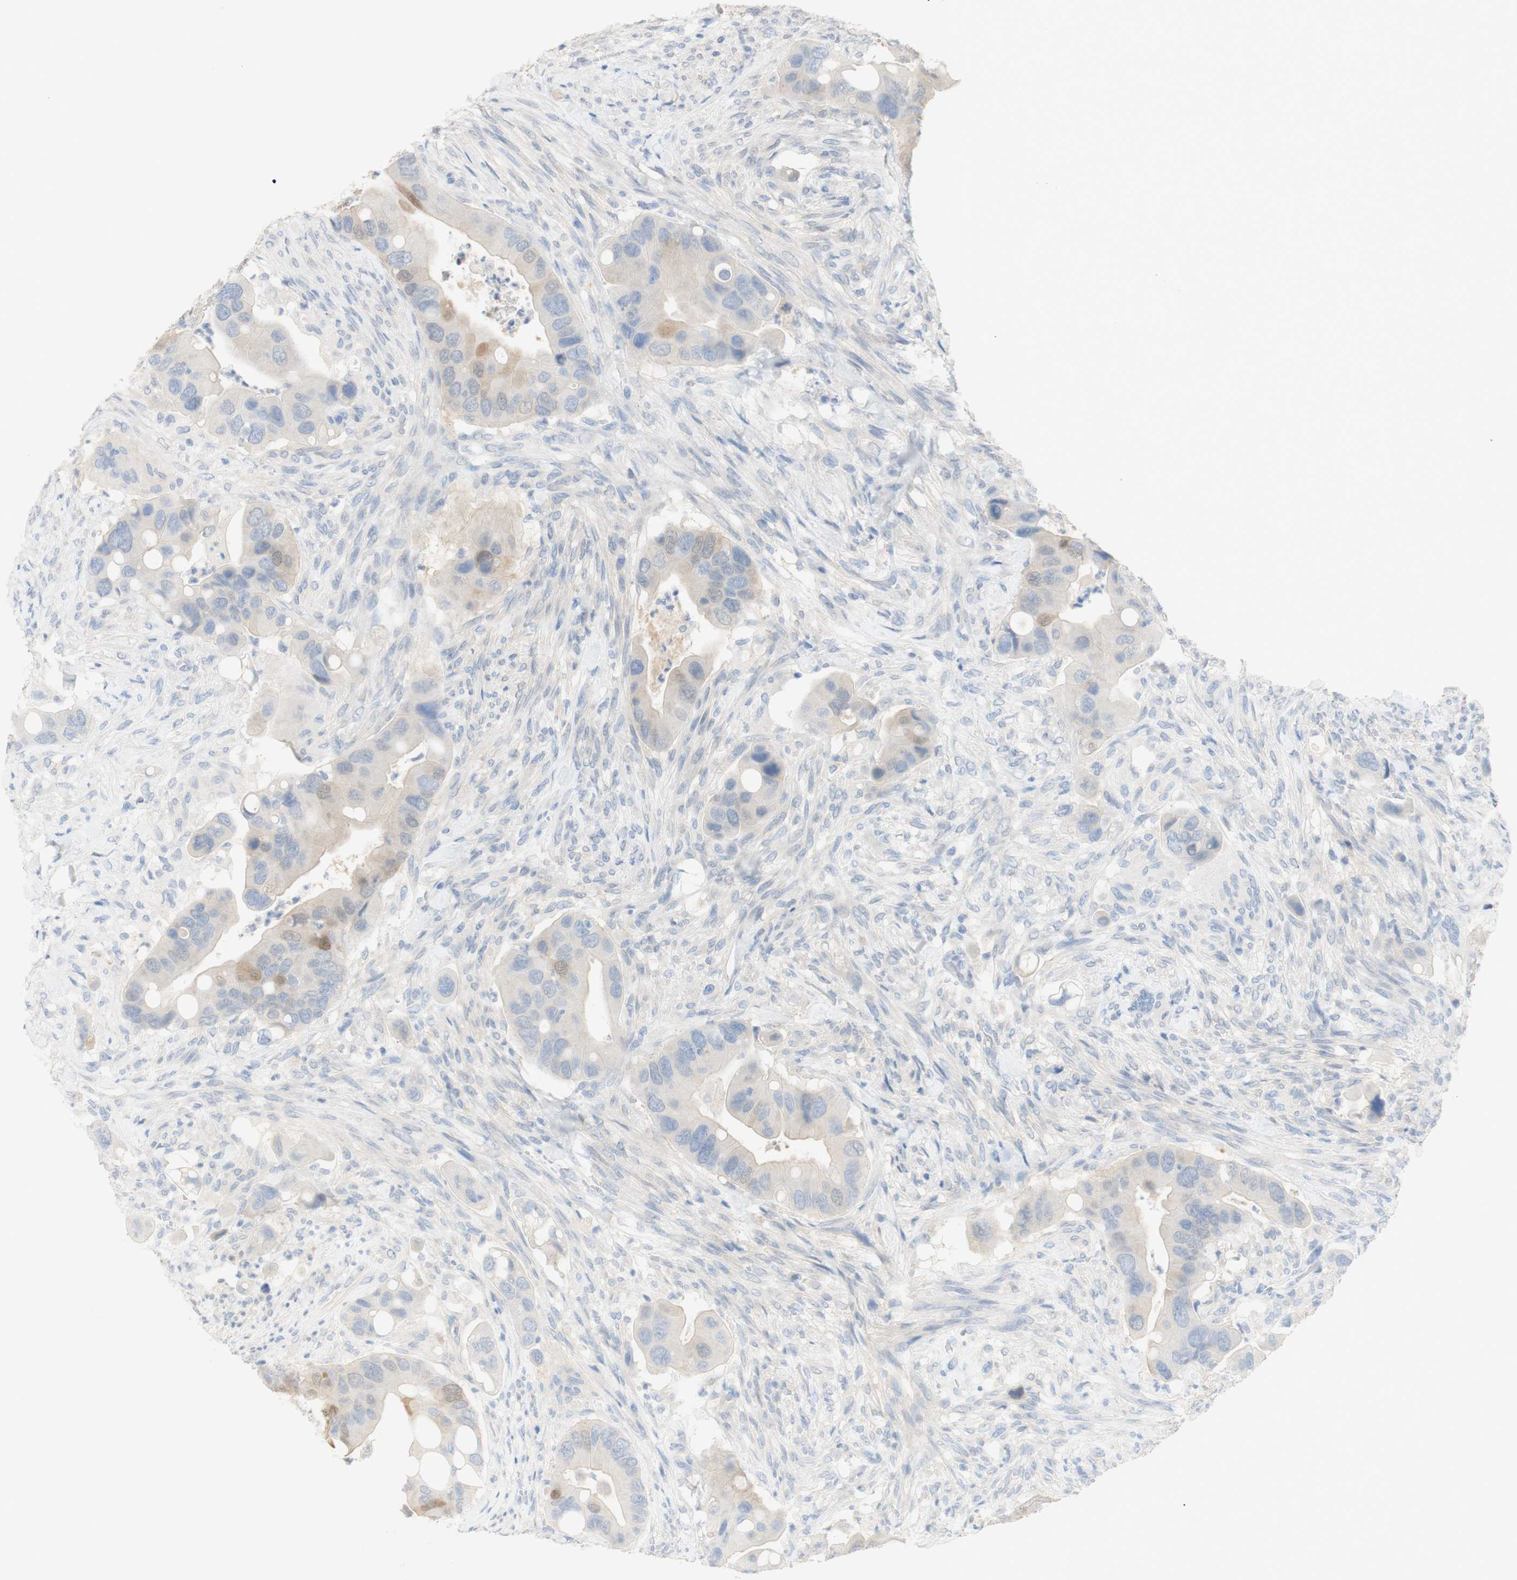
{"staining": {"intensity": "weak", "quantity": ">75%", "location": "cytoplasmic/membranous"}, "tissue": "colorectal cancer", "cell_type": "Tumor cells", "image_type": "cancer", "snomed": [{"axis": "morphology", "description": "Adenocarcinoma, NOS"}, {"axis": "topography", "description": "Rectum"}], "caption": "Immunohistochemistry of colorectal adenocarcinoma demonstrates low levels of weak cytoplasmic/membranous positivity in approximately >75% of tumor cells.", "gene": "SELENBP1", "patient": {"sex": "female", "age": 57}}